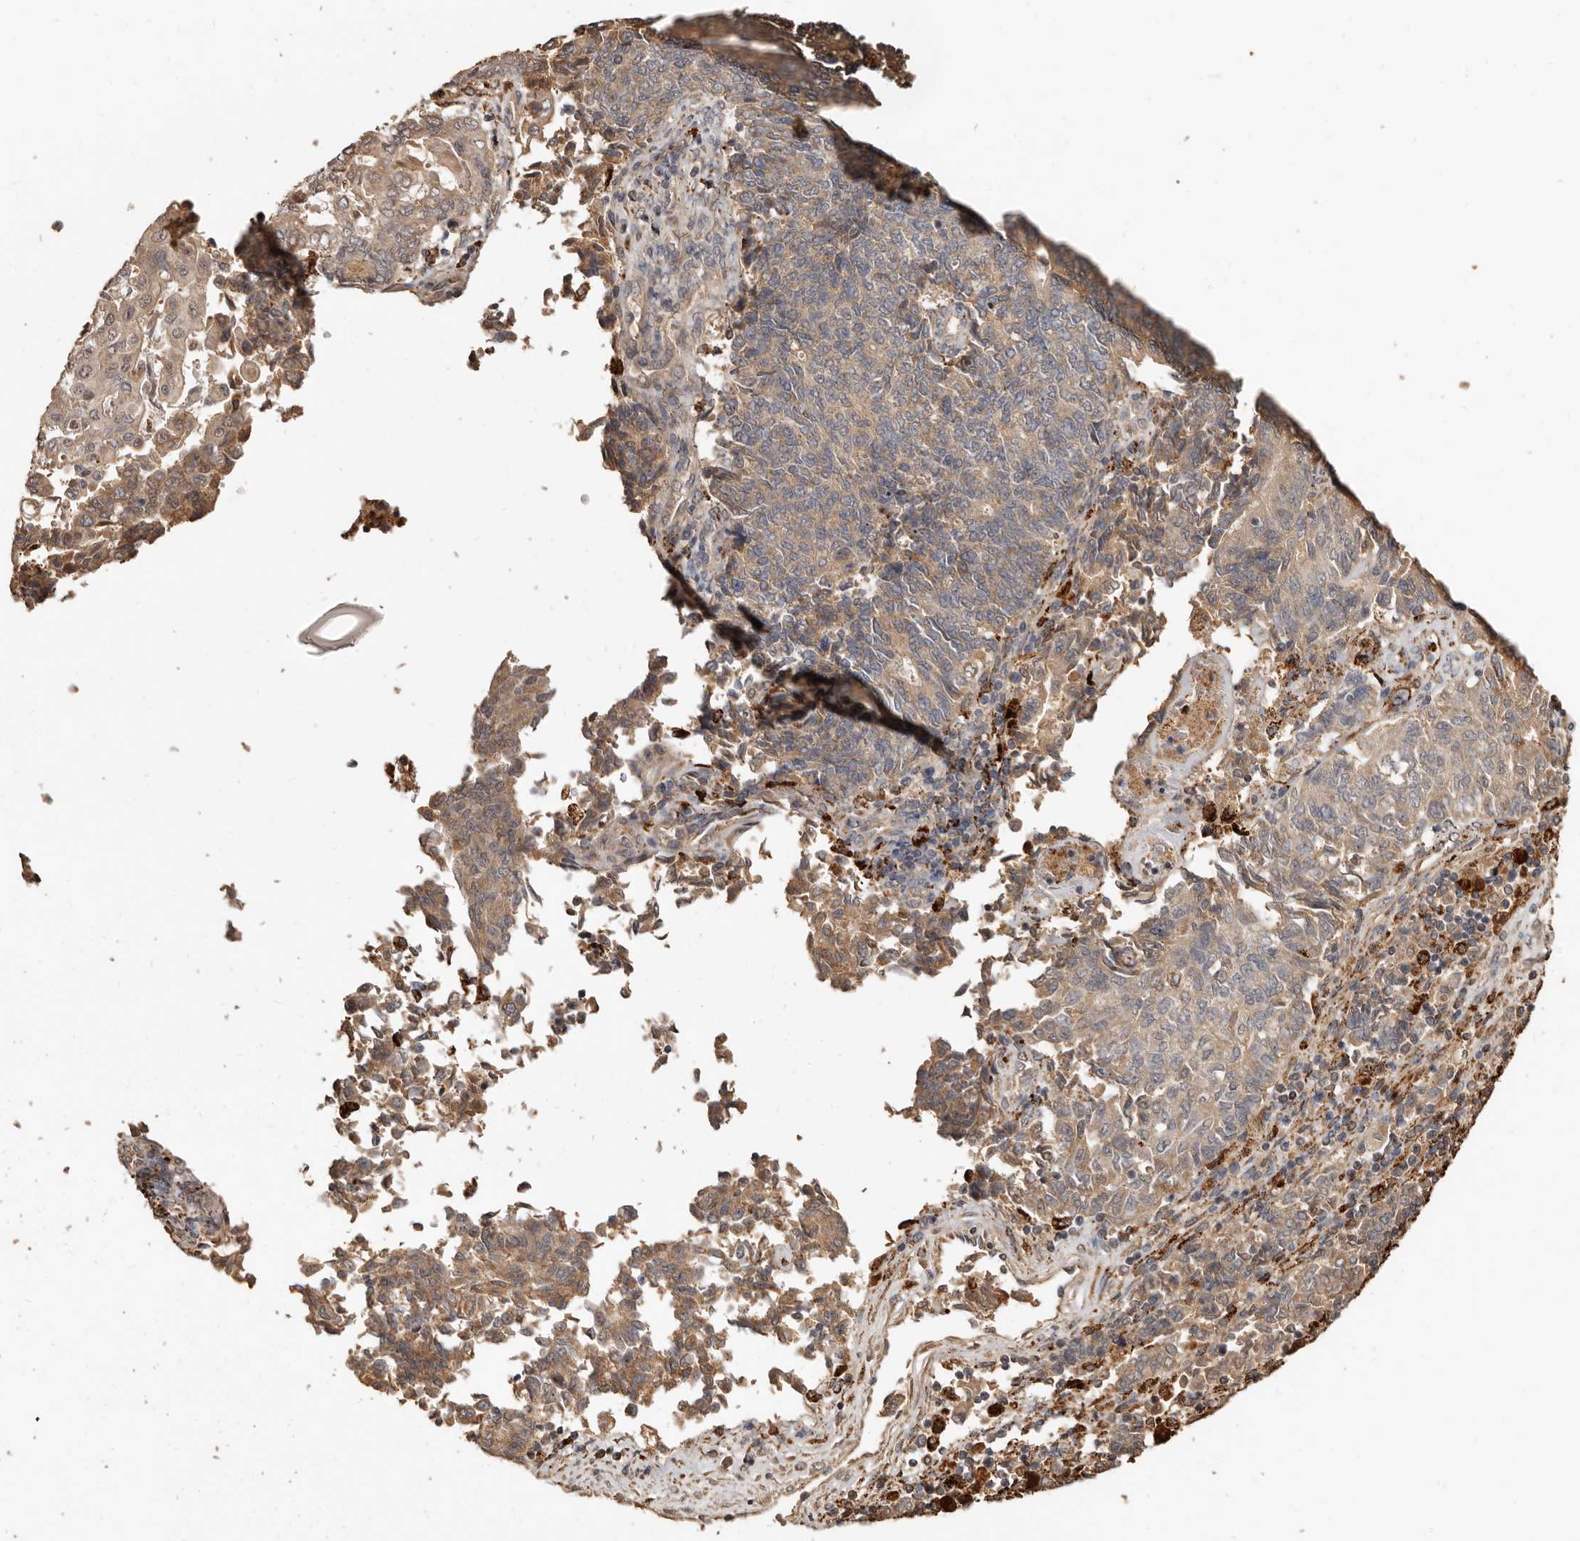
{"staining": {"intensity": "moderate", "quantity": ">75%", "location": "cytoplasmic/membranous"}, "tissue": "endometrial cancer", "cell_type": "Tumor cells", "image_type": "cancer", "snomed": [{"axis": "morphology", "description": "Adenocarcinoma, NOS"}, {"axis": "topography", "description": "Endometrium"}], "caption": "The immunohistochemical stain labels moderate cytoplasmic/membranous expression in tumor cells of endometrial cancer tissue.", "gene": "AKAP7", "patient": {"sex": "female", "age": 80}}